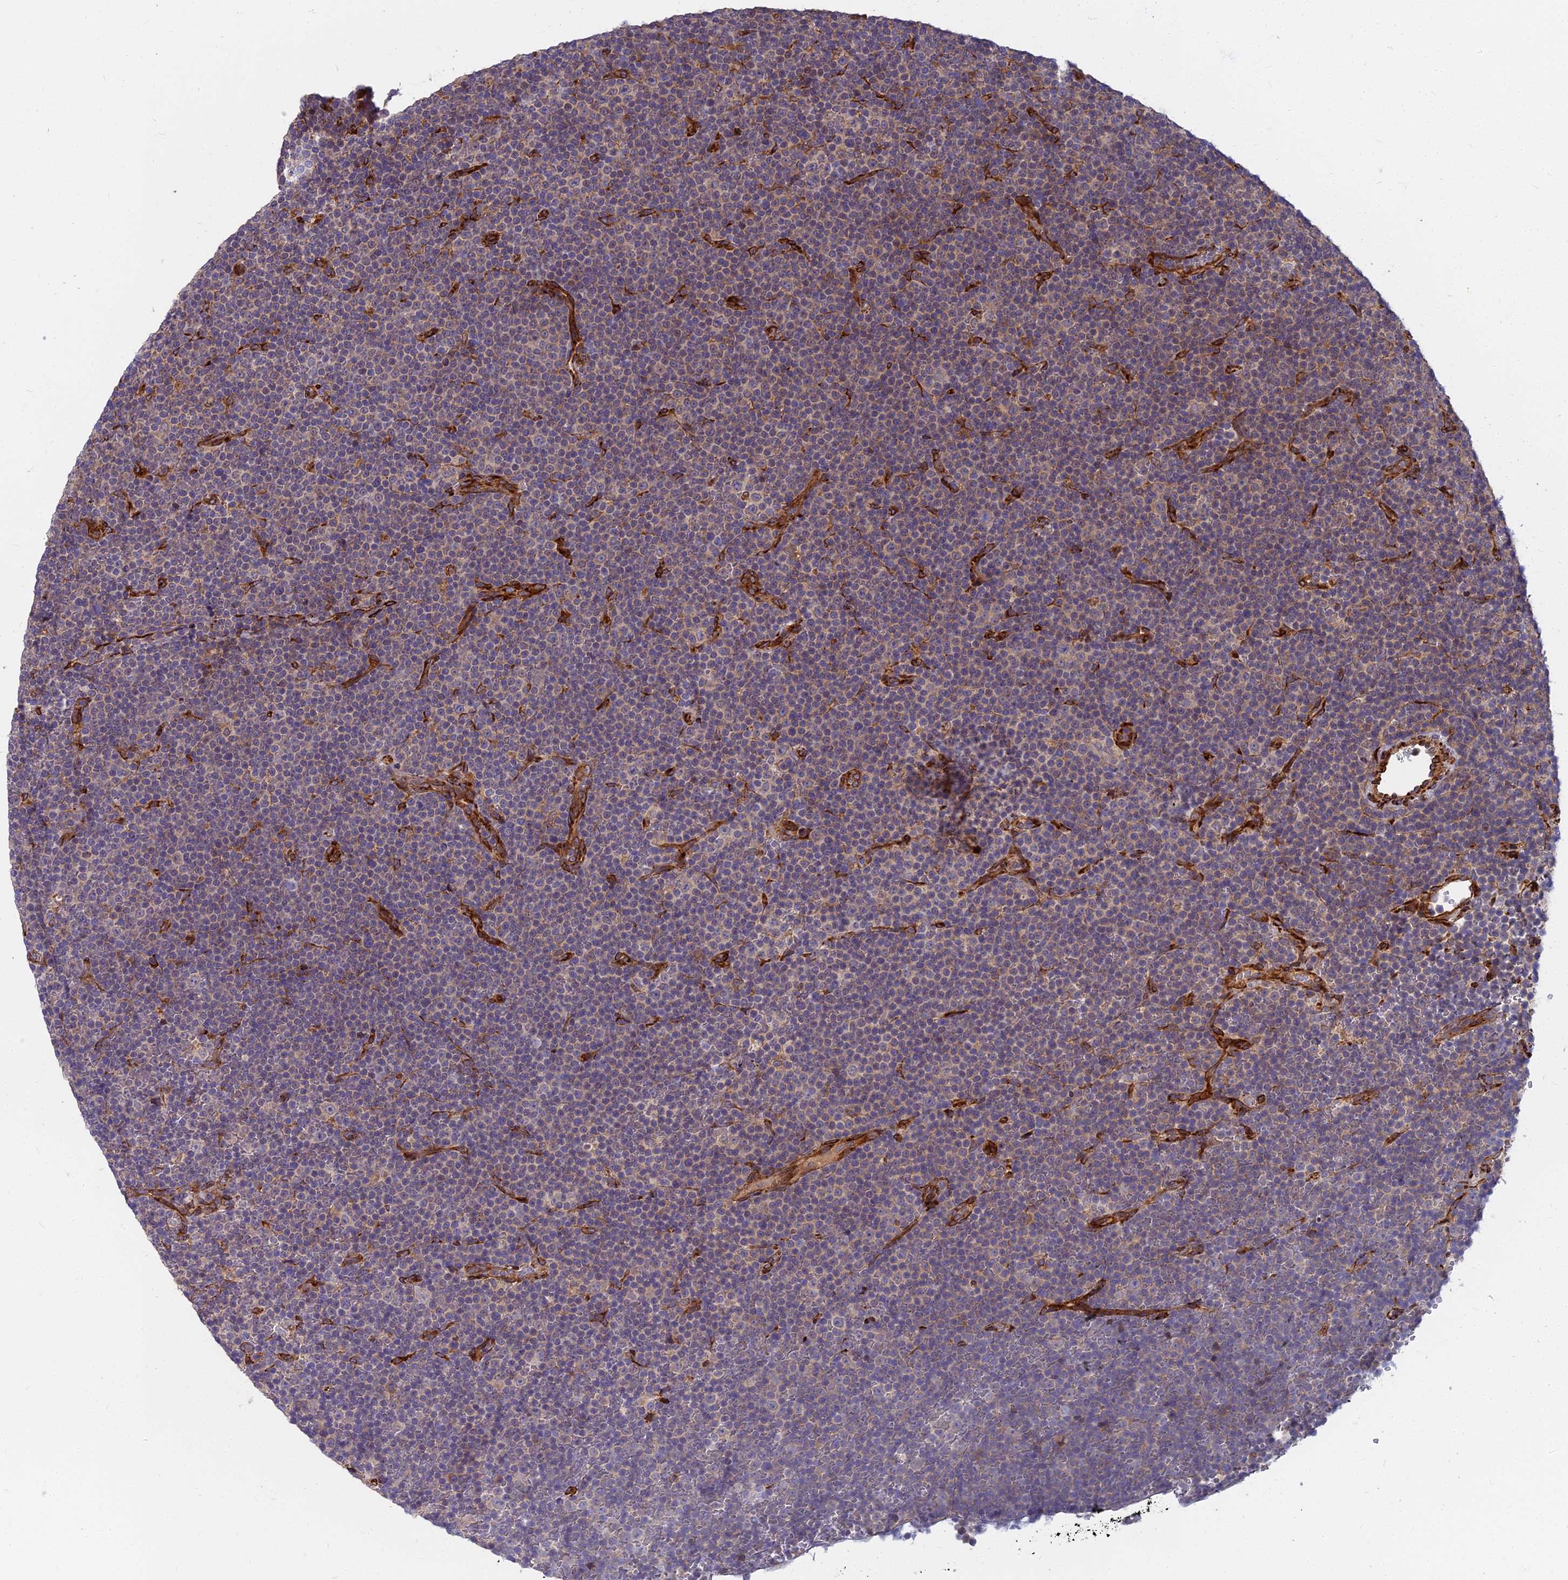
{"staining": {"intensity": "weak", "quantity": "<25%", "location": "cytoplasmic/membranous"}, "tissue": "lymphoma", "cell_type": "Tumor cells", "image_type": "cancer", "snomed": [{"axis": "morphology", "description": "Malignant lymphoma, non-Hodgkin's type, Low grade"}, {"axis": "topography", "description": "Lymph node"}], "caption": "IHC micrograph of neoplastic tissue: human low-grade malignant lymphoma, non-Hodgkin's type stained with DAB exhibits no significant protein positivity in tumor cells. (Brightfield microscopy of DAB immunohistochemistry (IHC) at high magnification).", "gene": "NDUFAF7", "patient": {"sex": "female", "age": 67}}